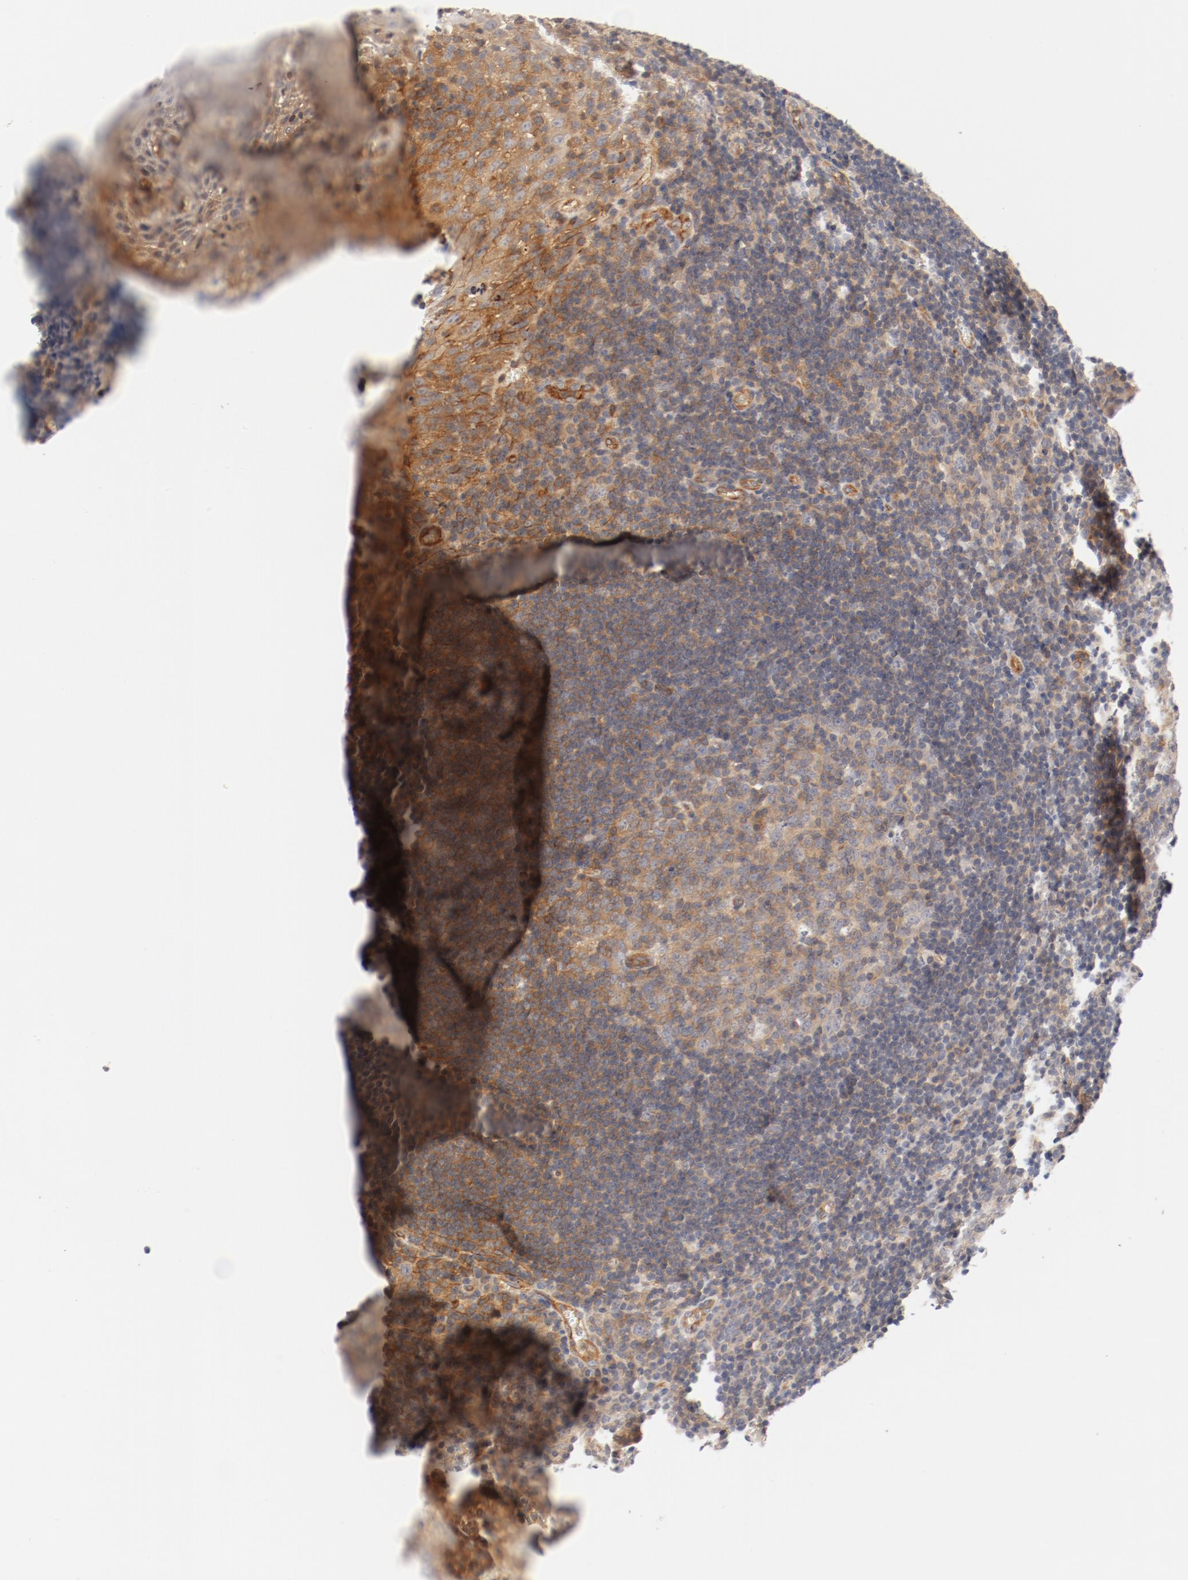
{"staining": {"intensity": "moderate", "quantity": ">75%", "location": "cytoplasmic/membranous"}, "tissue": "tonsil", "cell_type": "Germinal center cells", "image_type": "normal", "snomed": [{"axis": "morphology", "description": "Normal tissue, NOS"}, {"axis": "topography", "description": "Tonsil"}], "caption": "There is medium levels of moderate cytoplasmic/membranous staining in germinal center cells of unremarkable tonsil, as demonstrated by immunohistochemical staining (brown color).", "gene": "ZNF267", "patient": {"sex": "male", "age": 20}}